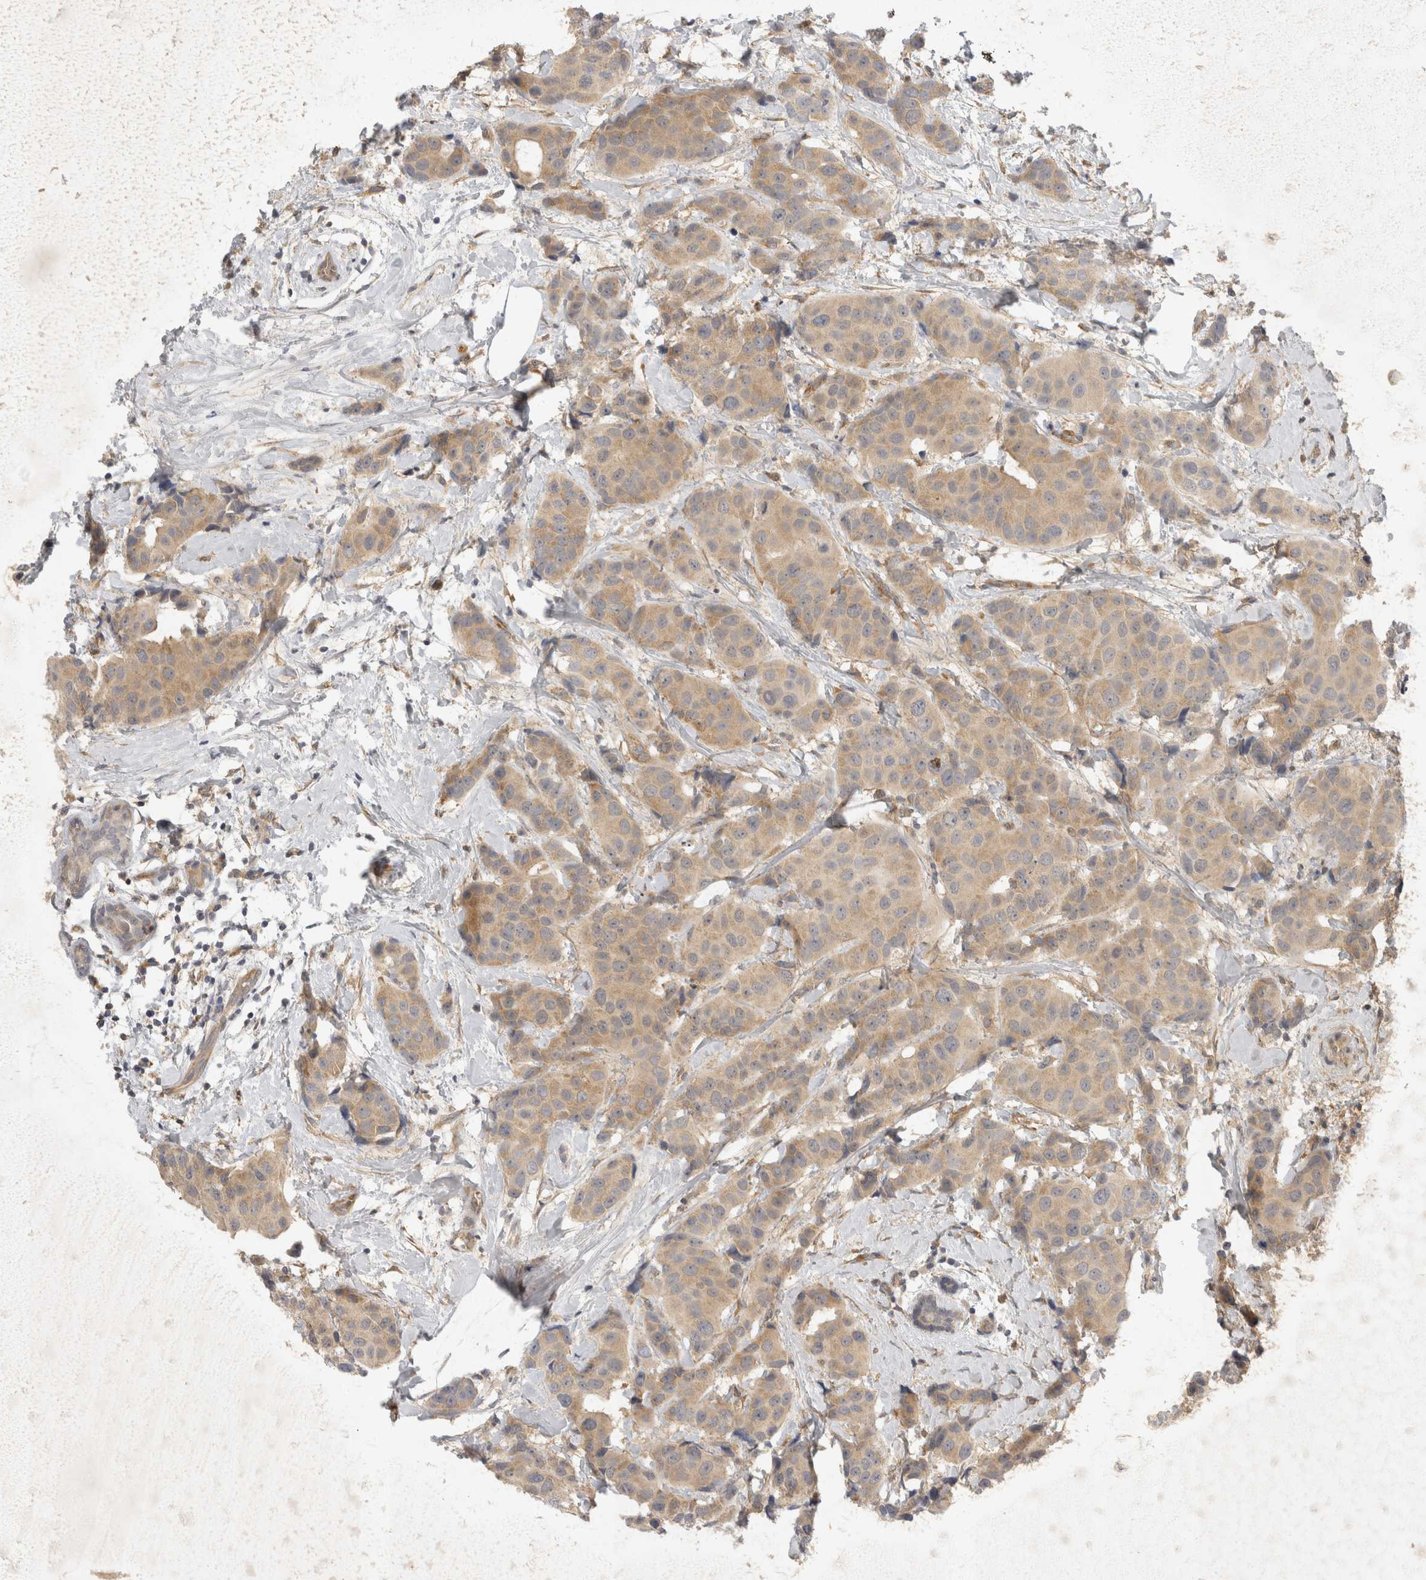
{"staining": {"intensity": "weak", "quantity": ">75%", "location": "cytoplasmic/membranous"}, "tissue": "breast cancer", "cell_type": "Tumor cells", "image_type": "cancer", "snomed": [{"axis": "morphology", "description": "Normal tissue, NOS"}, {"axis": "morphology", "description": "Duct carcinoma"}, {"axis": "topography", "description": "Breast"}], "caption": "A brown stain labels weak cytoplasmic/membranous expression of a protein in breast cancer (invasive ductal carcinoma) tumor cells.", "gene": "EIF4G3", "patient": {"sex": "female", "age": 39}}